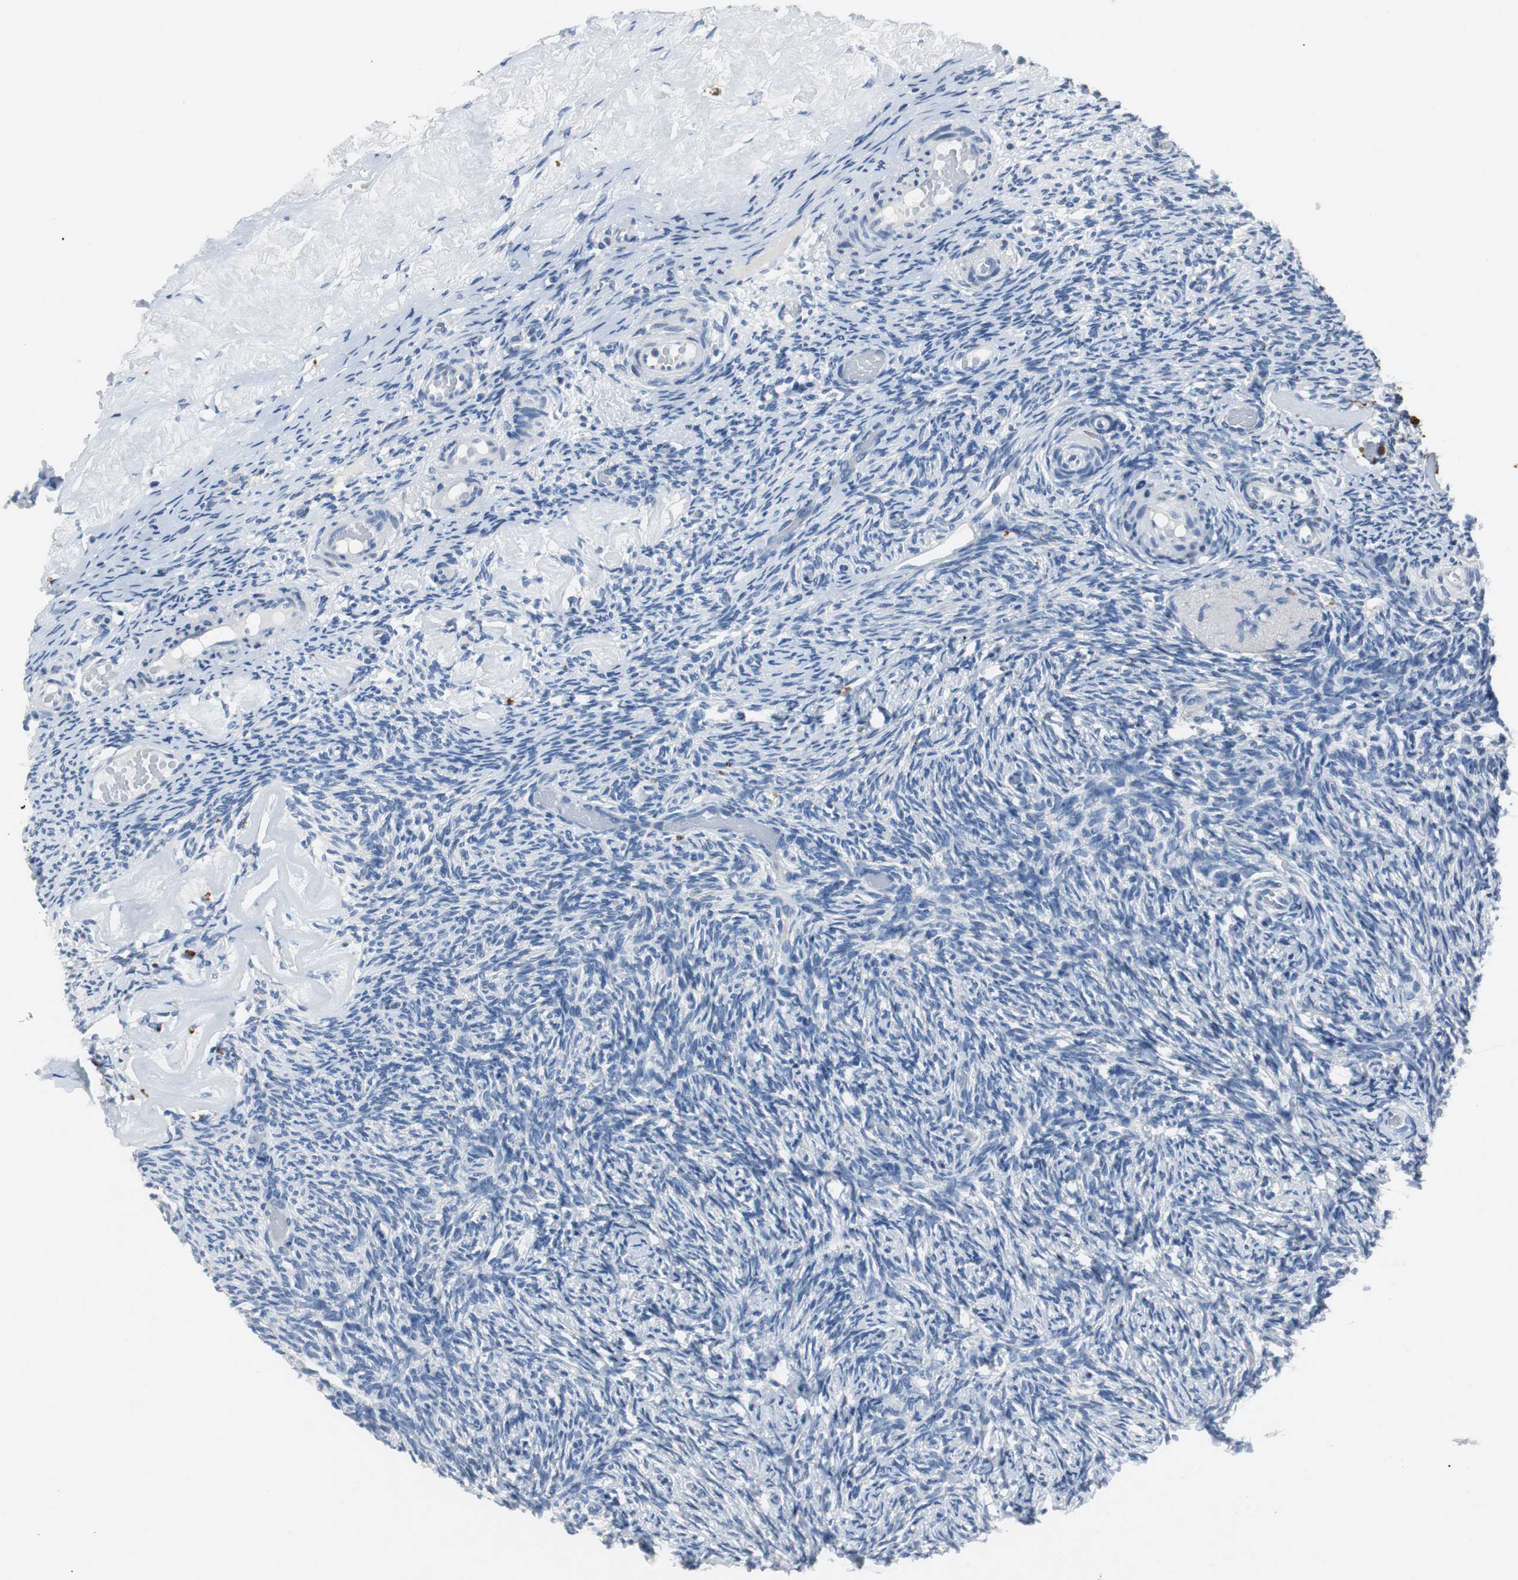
{"staining": {"intensity": "negative", "quantity": "none", "location": "none"}, "tissue": "ovary", "cell_type": "Ovarian stroma cells", "image_type": "normal", "snomed": [{"axis": "morphology", "description": "Normal tissue, NOS"}, {"axis": "topography", "description": "Ovary"}], "caption": "This is an IHC image of unremarkable ovary. There is no staining in ovarian stroma cells.", "gene": "LRP2", "patient": {"sex": "female", "age": 60}}